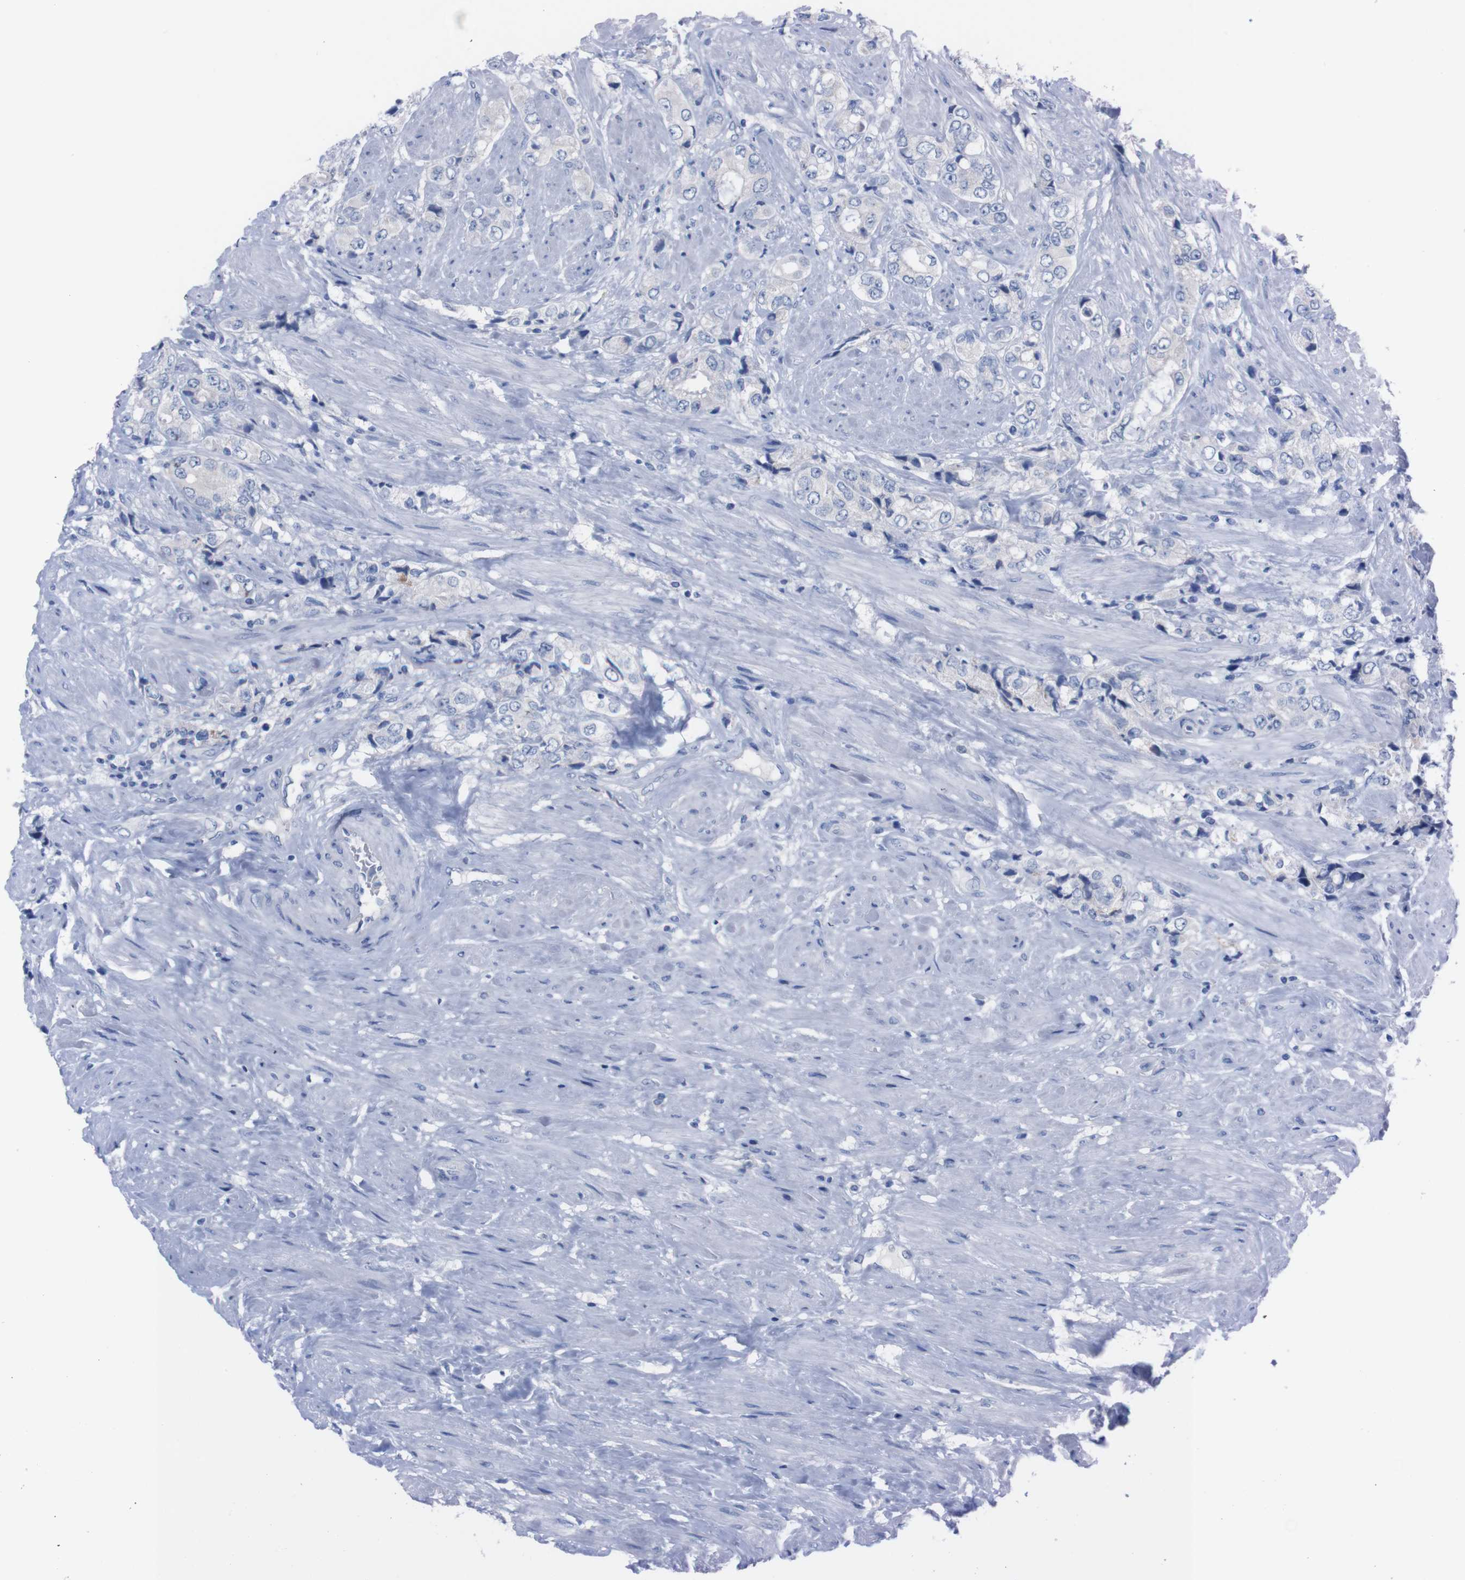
{"staining": {"intensity": "negative", "quantity": "none", "location": "none"}, "tissue": "prostate cancer", "cell_type": "Tumor cells", "image_type": "cancer", "snomed": [{"axis": "morphology", "description": "Adenocarcinoma, High grade"}, {"axis": "topography", "description": "Prostate"}], "caption": "Tumor cells are negative for brown protein staining in prostate adenocarcinoma (high-grade). Brightfield microscopy of immunohistochemistry stained with DAB (brown) and hematoxylin (blue), captured at high magnification.", "gene": "TMEM243", "patient": {"sex": "male", "age": 61}}